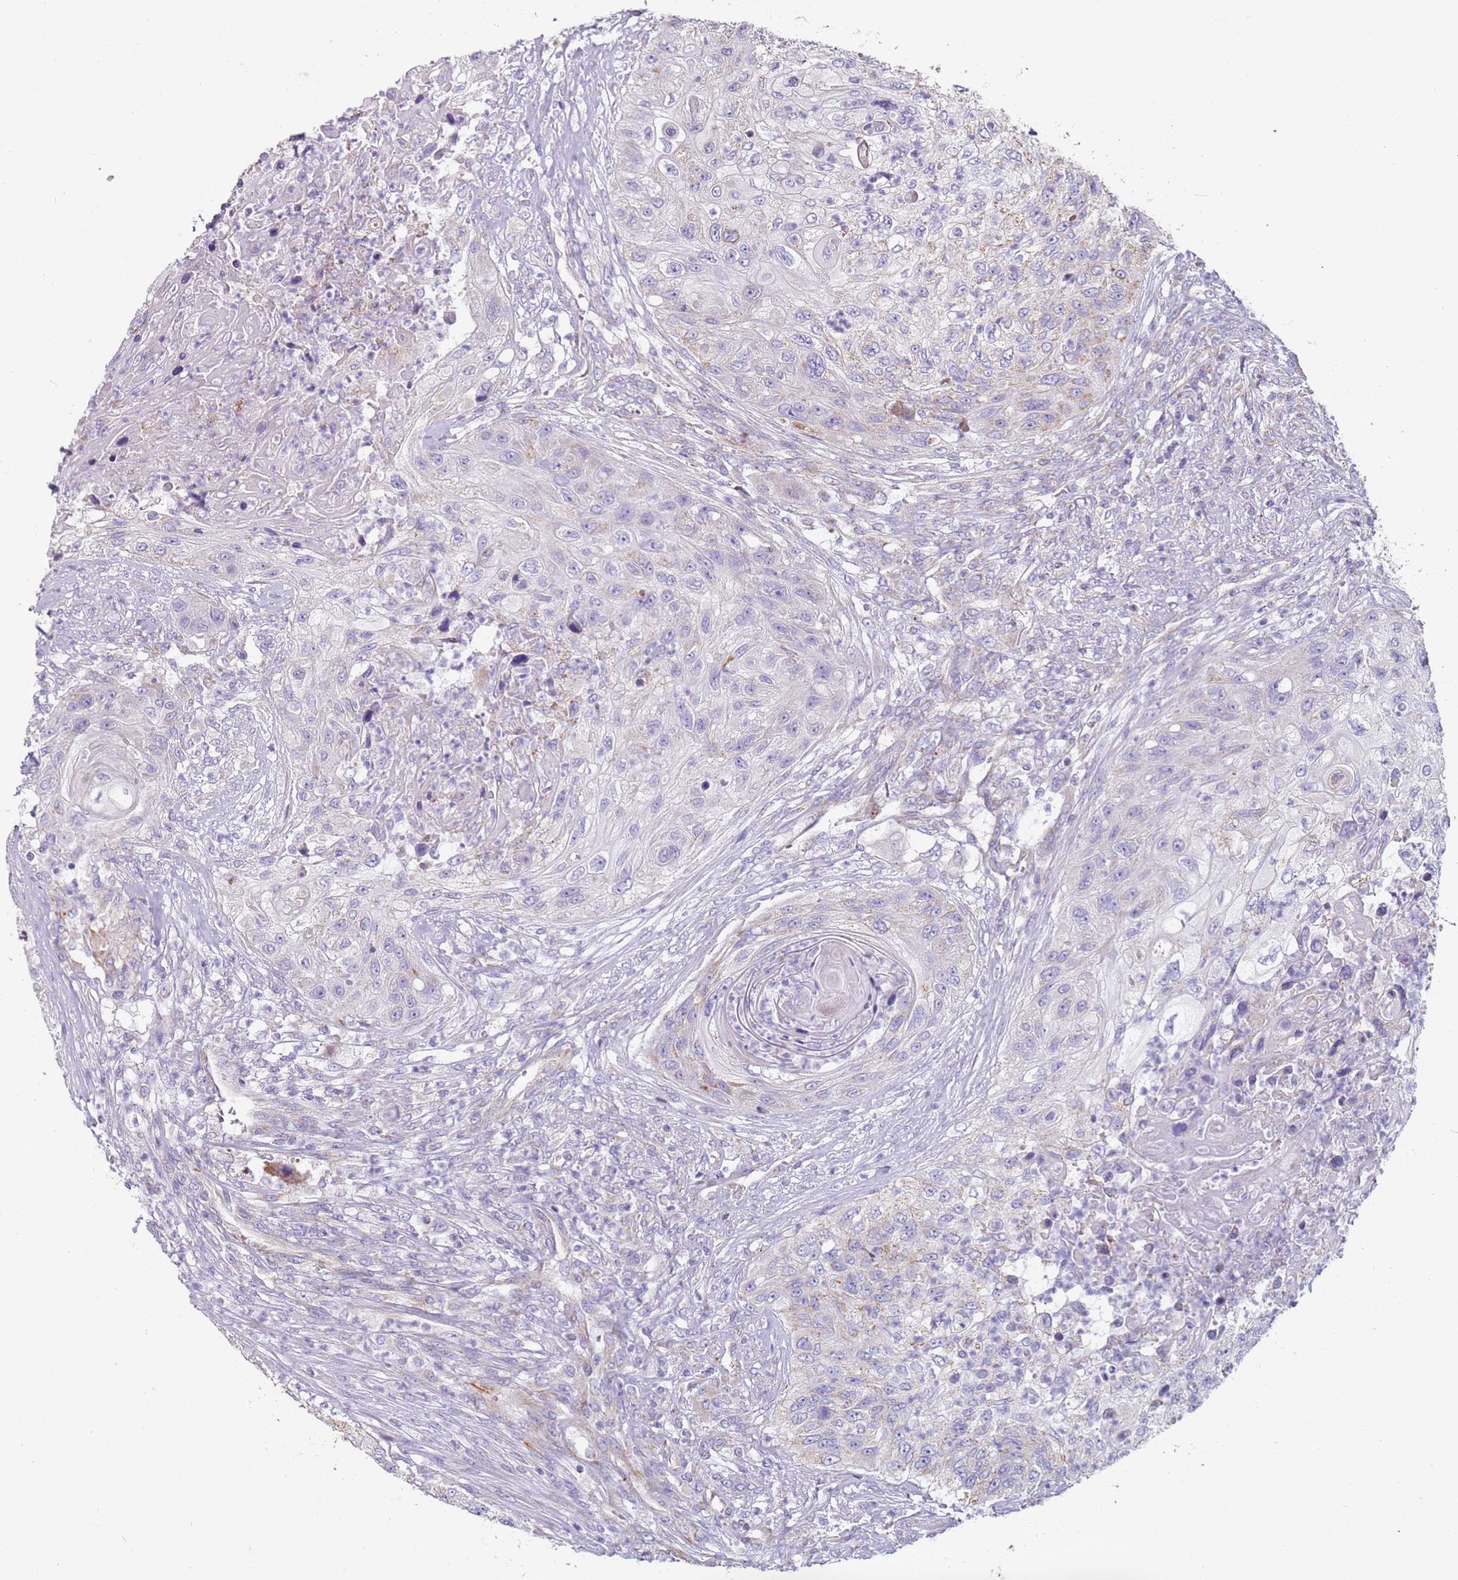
{"staining": {"intensity": "negative", "quantity": "none", "location": "none"}, "tissue": "urothelial cancer", "cell_type": "Tumor cells", "image_type": "cancer", "snomed": [{"axis": "morphology", "description": "Urothelial carcinoma, High grade"}, {"axis": "topography", "description": "Urinary bladder"}], "caption": "Immunohistochemical staining of urothelial cancer reveals no significant staining in tumor cells.", "gene": "ALS2", "patient": {"sex": "female", "age": 60}}